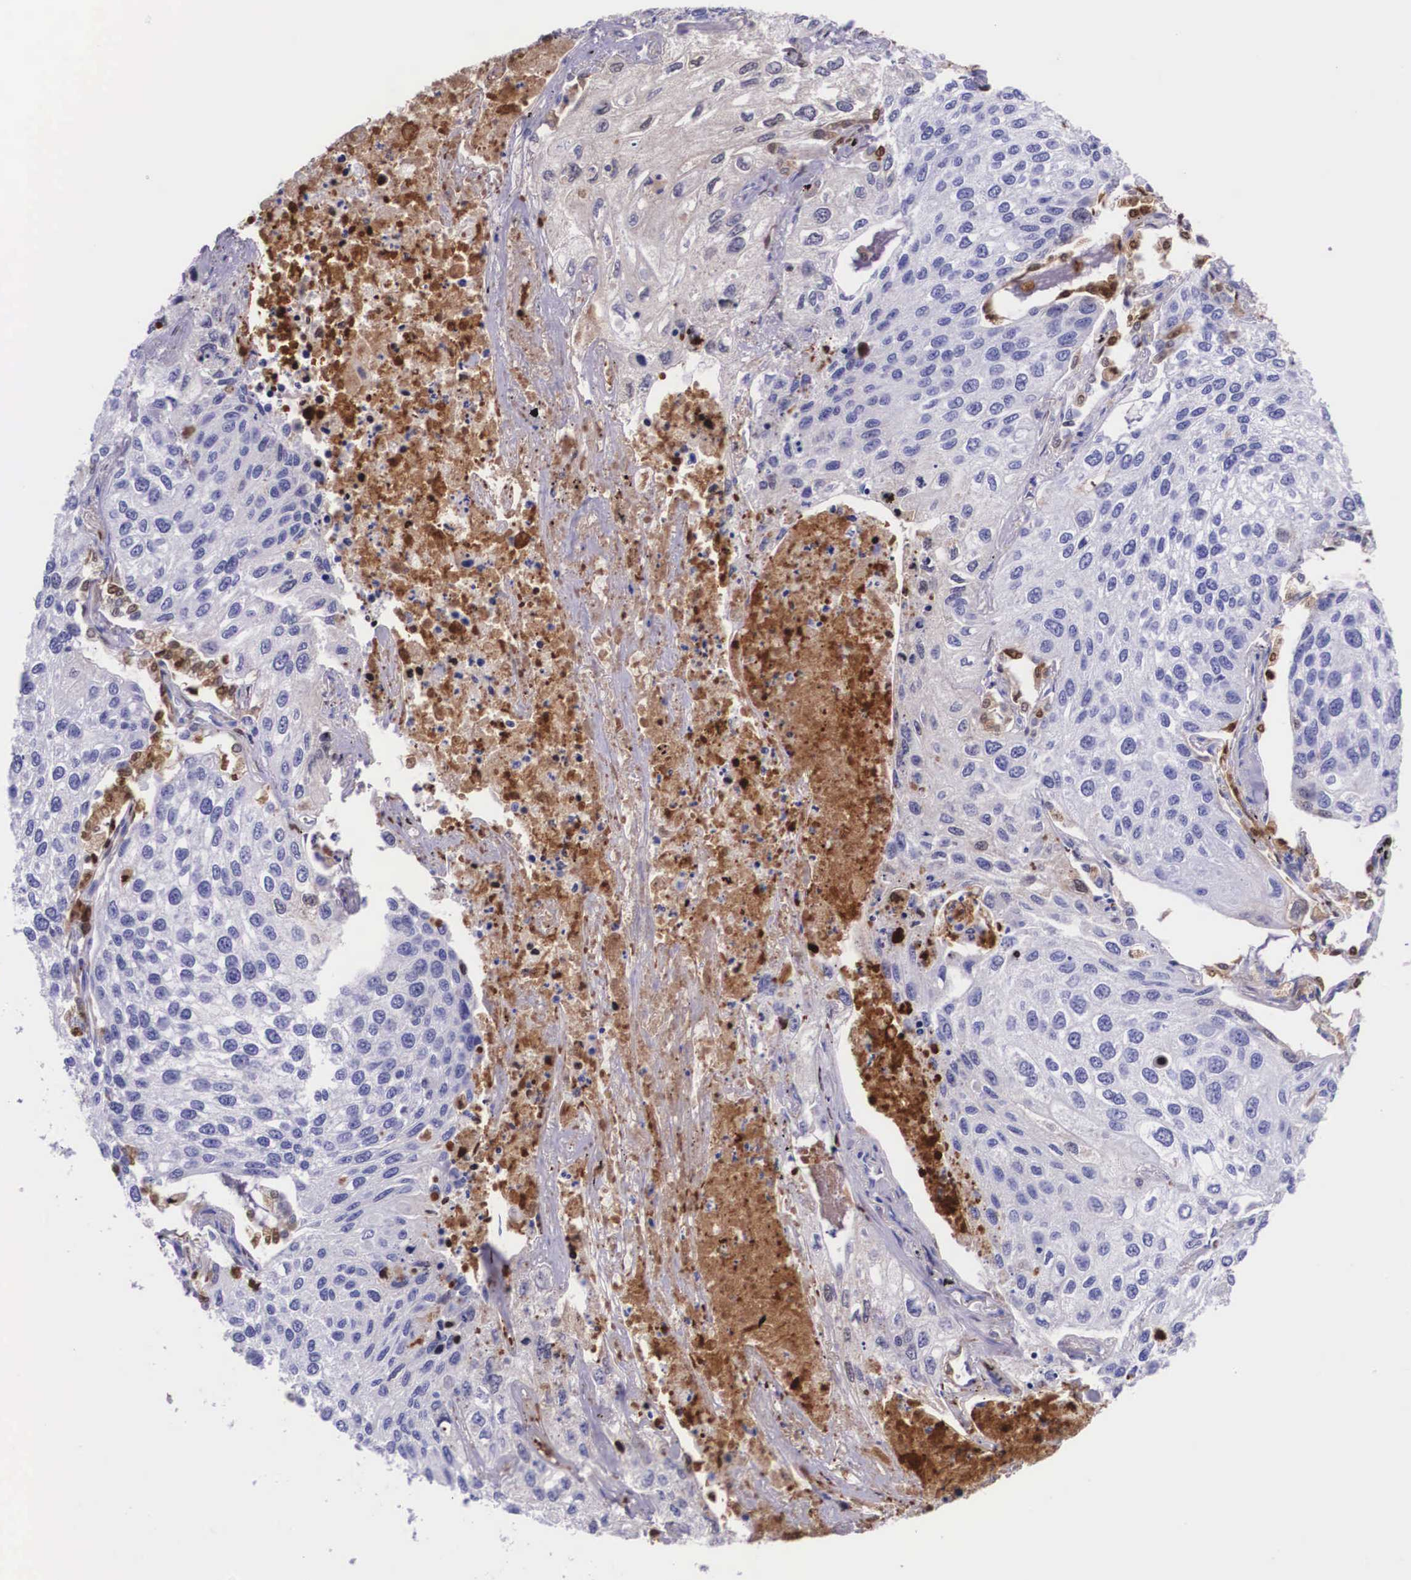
{"staining": {"intensity": "negative", "quantity": "none", "location": "none"}, "tissue": "lung cancer", "cell_type": "Tumor cells", "image_type": "cancer", "snomed": [{"axis": "morphology", "description": "Squamous cell carcinoma, NOS"}, {"axis": "topography", "description": "Lung"}], "caption": "Lung cancer stained for a protein using immunohistochemistry displays no staining tumor cells.", "gene": "PLG", "patient": {"sex": "male", "age": 75}}